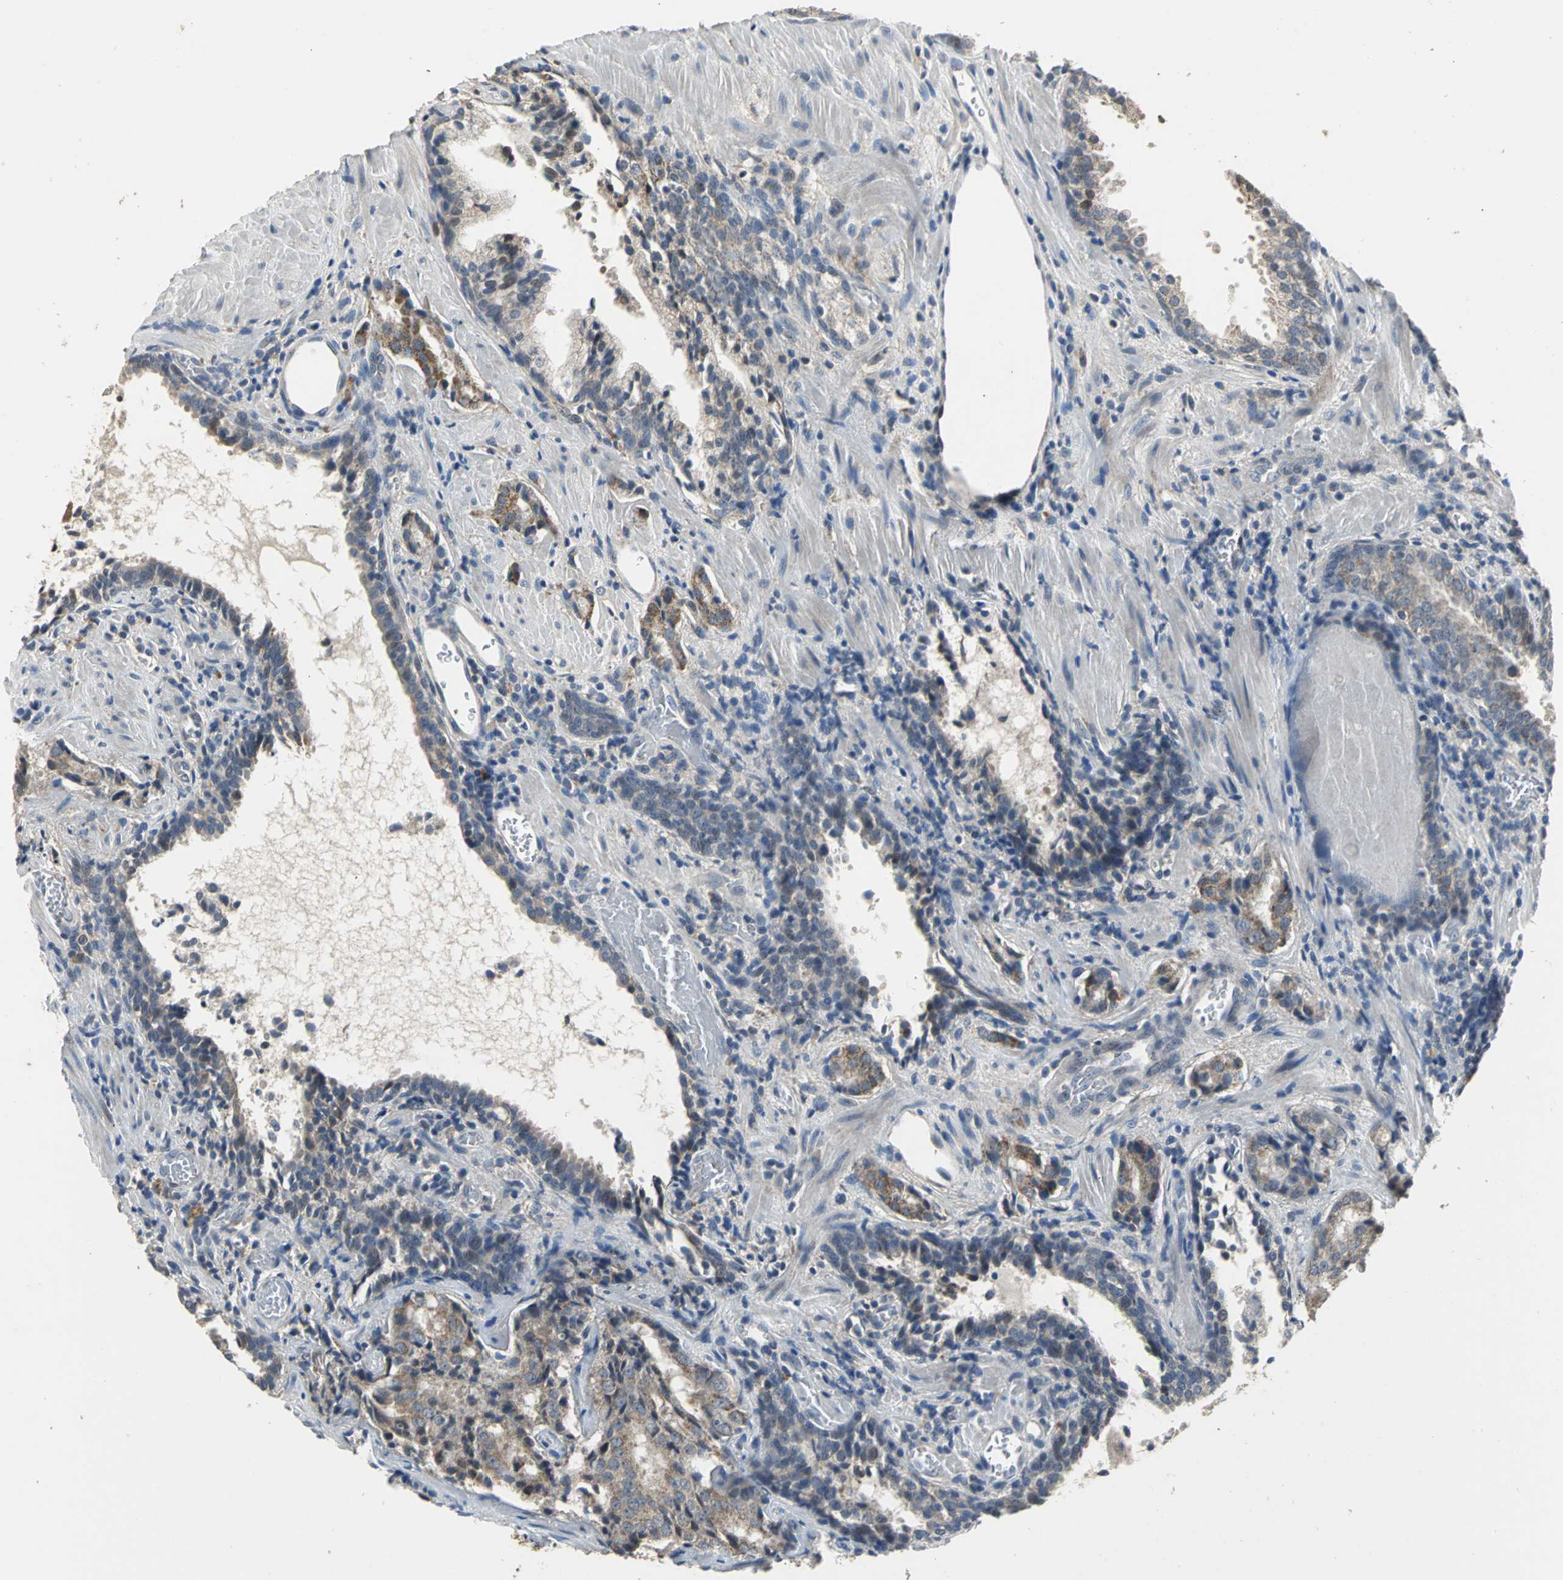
{"staining": {"intensity": "moderate", "quantity": "25%-75%", "location": "cytoplasmic/membranous"}, "tissue": "prostate cancer", "cell_type": "Tumor cells", "image_type": "cancer", "snomed": [{"axis": "morphology", "description": "Adenocarcinoma, High grade"}, {"axis": "topography", "description": "Prostate"}], "caption": "Brown immunohistochemical staining in high-grade adenocarcinoma (prostate) reveals moderate cytoplasmic/membranous positivity in approximately 25%-75% of tumor cells.", "gene": "JADE3", "patient": {"sex": "male", "age": 58}}